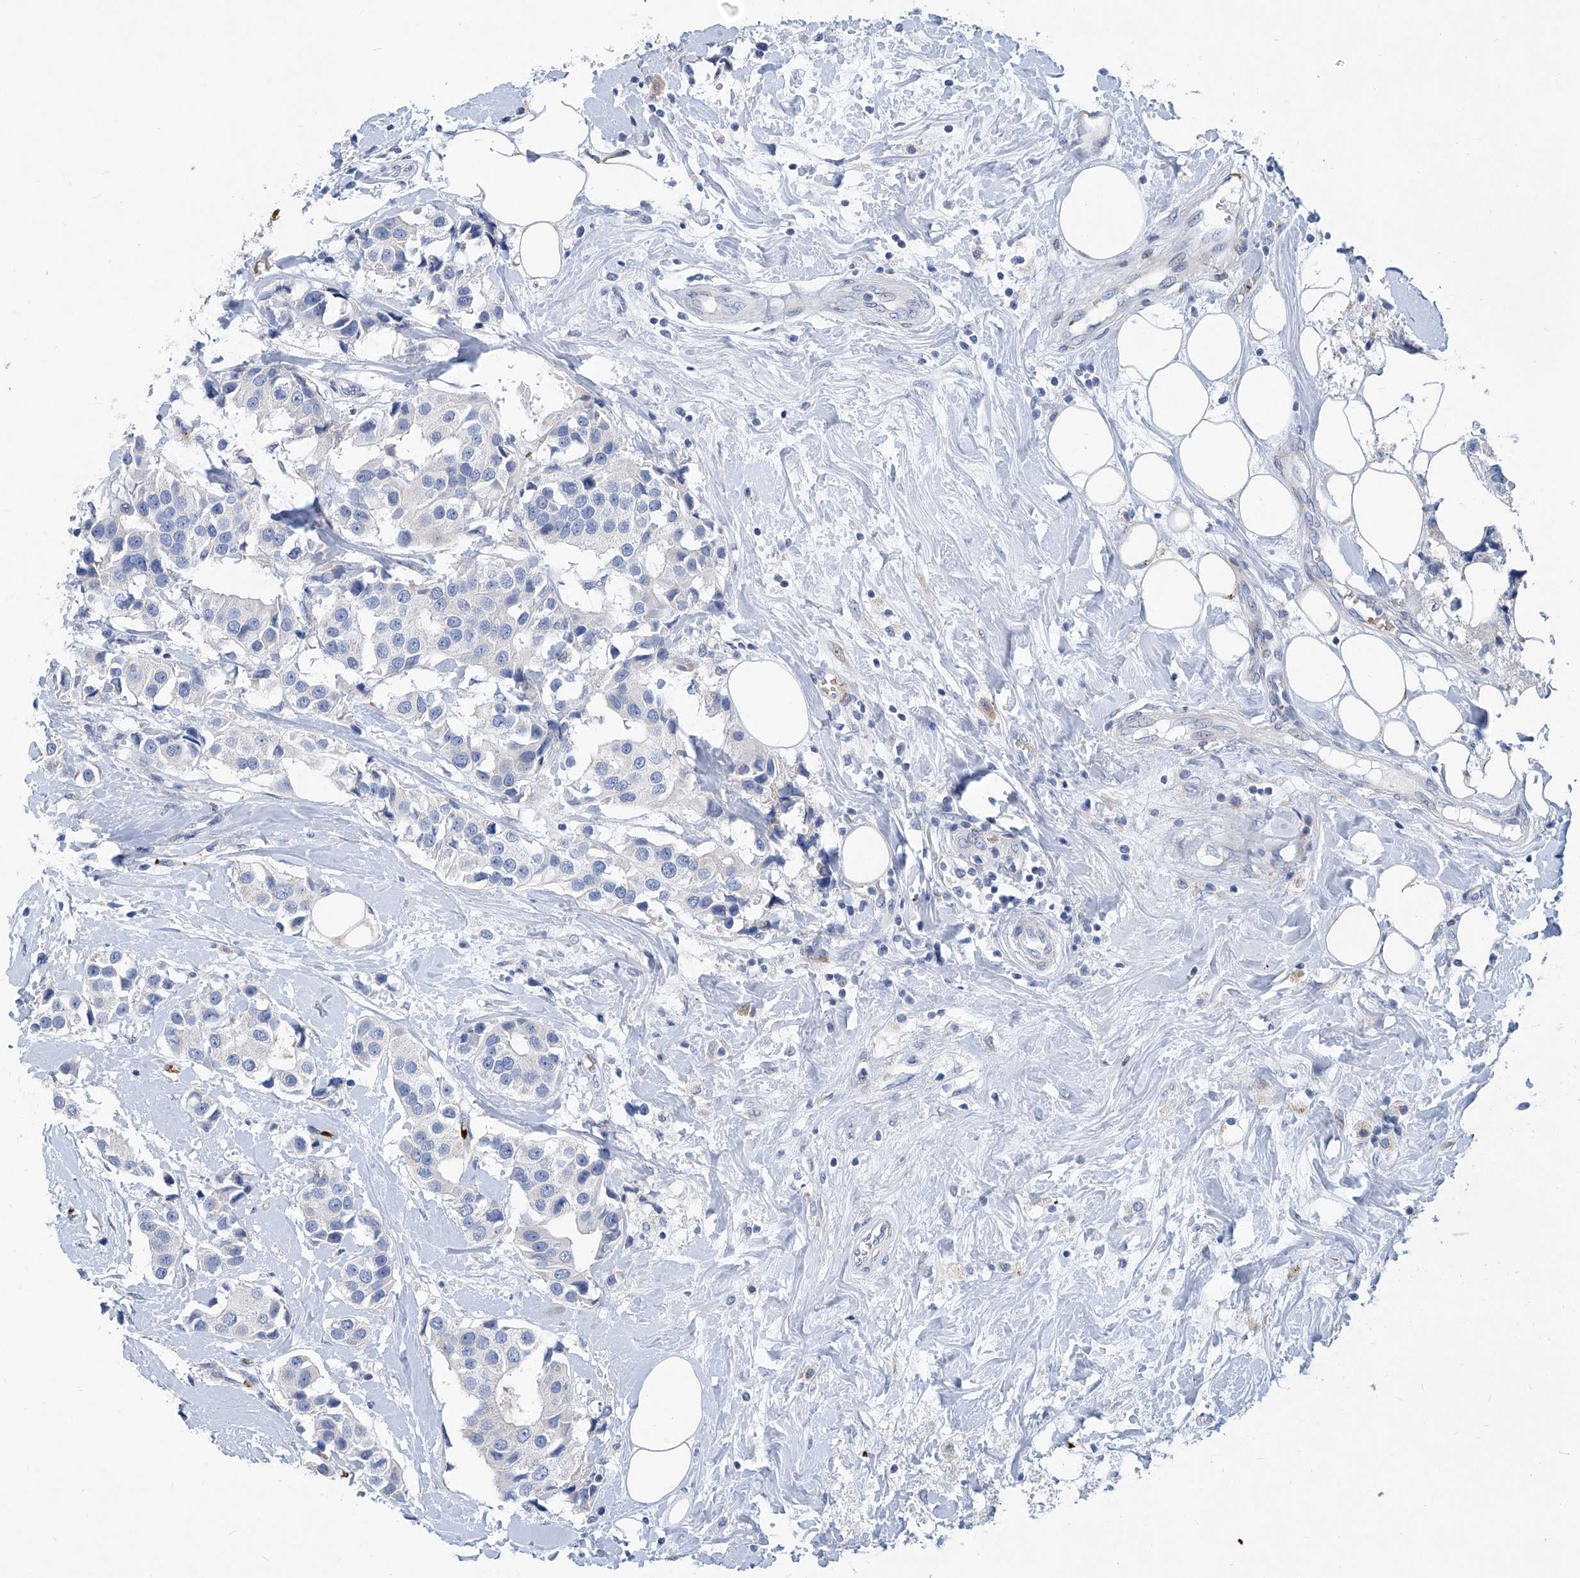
{"staining": {"intensity": "negative", "quantity": "none", "location": "none"}, "tissue": "breast cancer", "cell_type": "Tumor cells", "image_type": "cancer", "snomed": [{"axis": "morphology", "description": "Normal tissue, NOS"}, {"axis": "morphology", "description": "Duct carcinoma"}, {"axis": "topography", "description": "Breast"}], "caption": "Infiltrating ductal carcinoma (breast) was stained to show a protein in brown. There is no significant expression in tumor cells.", "gene": "FPR2", "patient": {"sex": "female", "age": 39}}